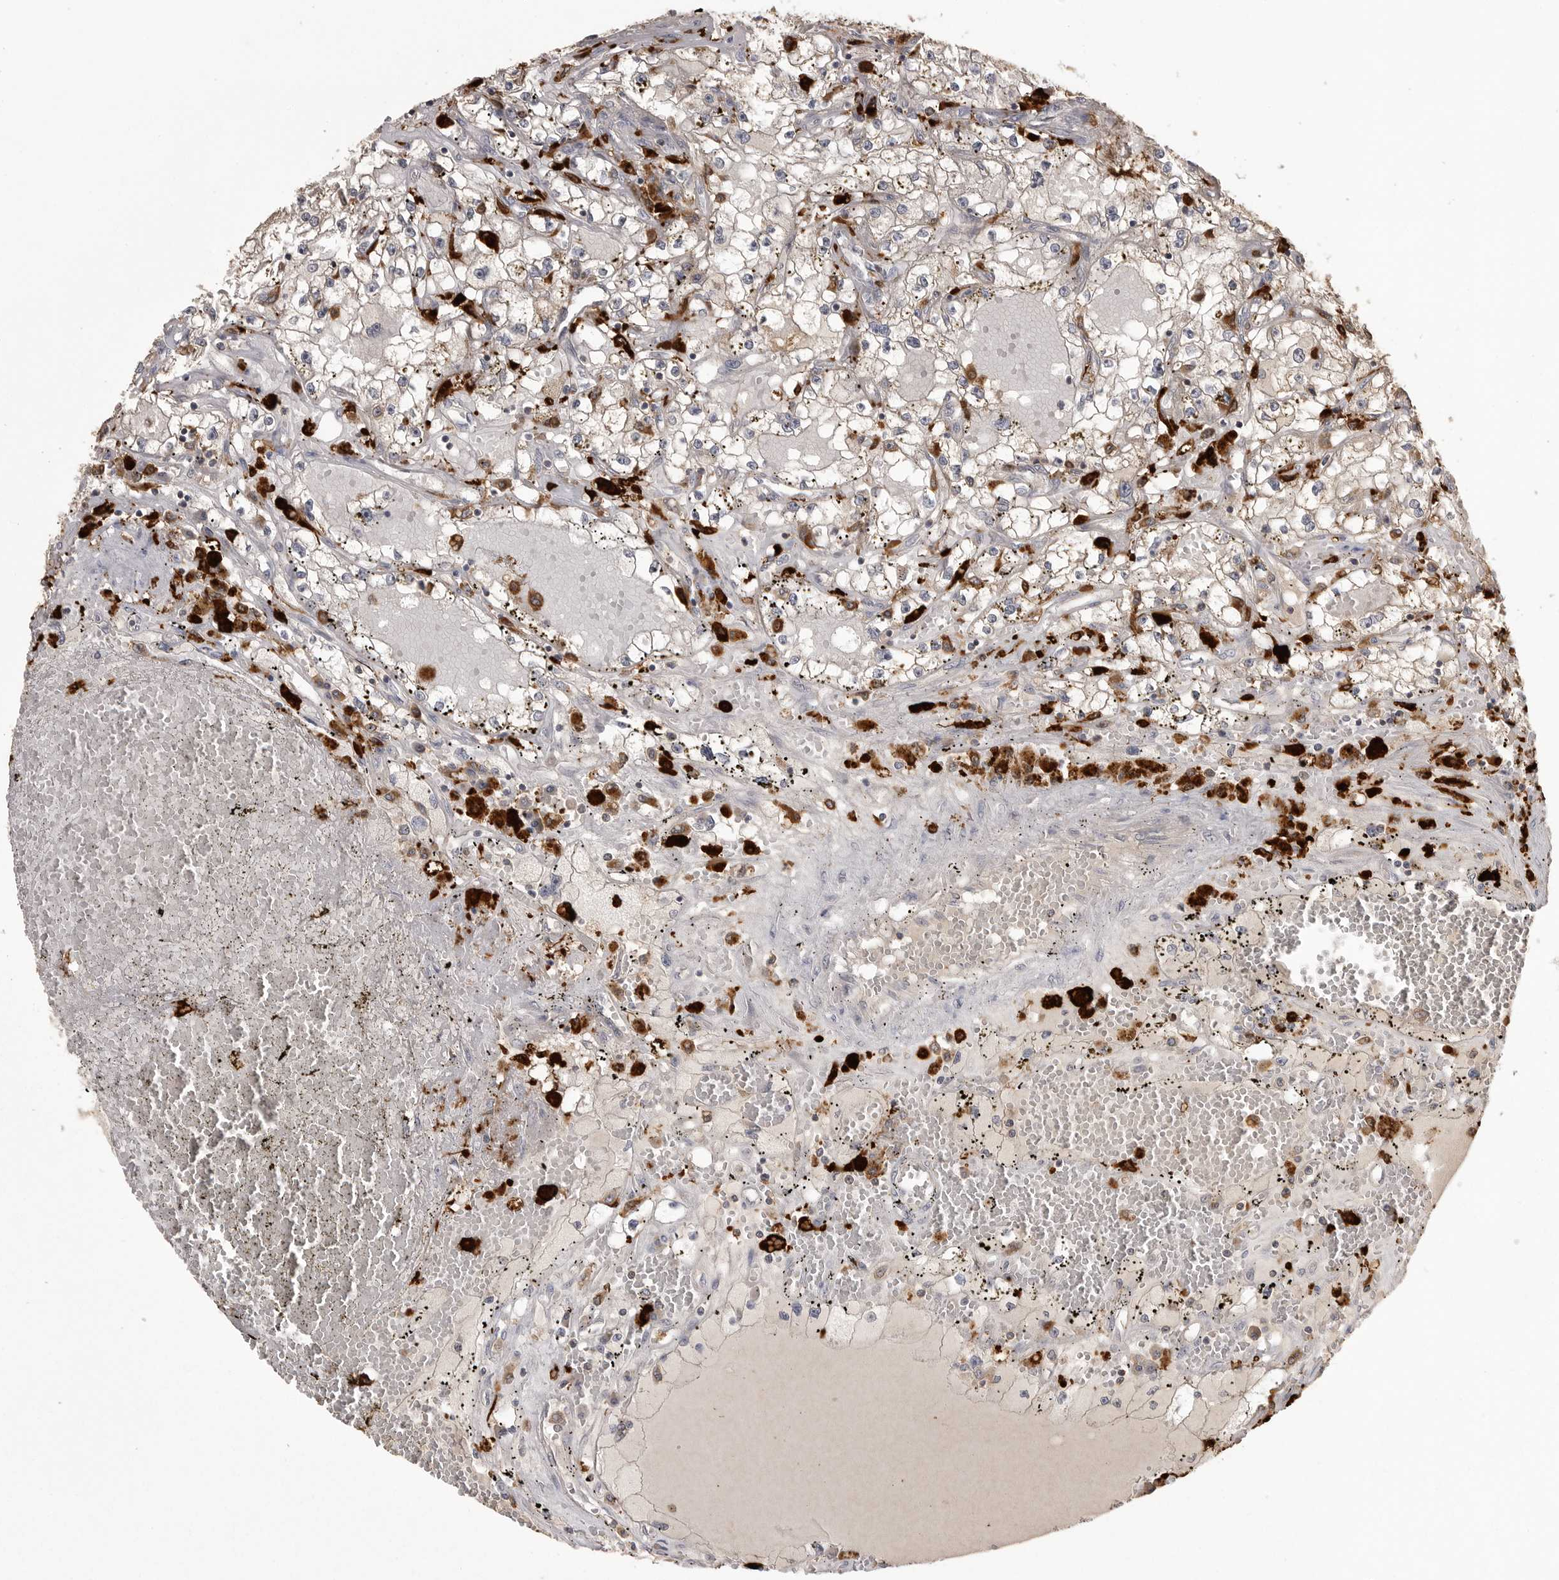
{"staining": {"intensity": "weak", "quantity": "25%-75%", "location": "cytoplasmic/membranous"}, "tissue": "renal cancer", "cell_type": "Tumor cells", "image_type": "cancer", "snomed": [{"axis": "morphology", "description": "Adenocarcinoma, NOS"}, {"axis": "topography", "description": "Kidney"}], "caption": "The micrograph reveals a brown stain indicating the presence of a protein in the cytoplasmic/membranous of tumor cells in renal cancer.", "gene": "CMTM6", "patient": {"sex": "male", "age": 56}}